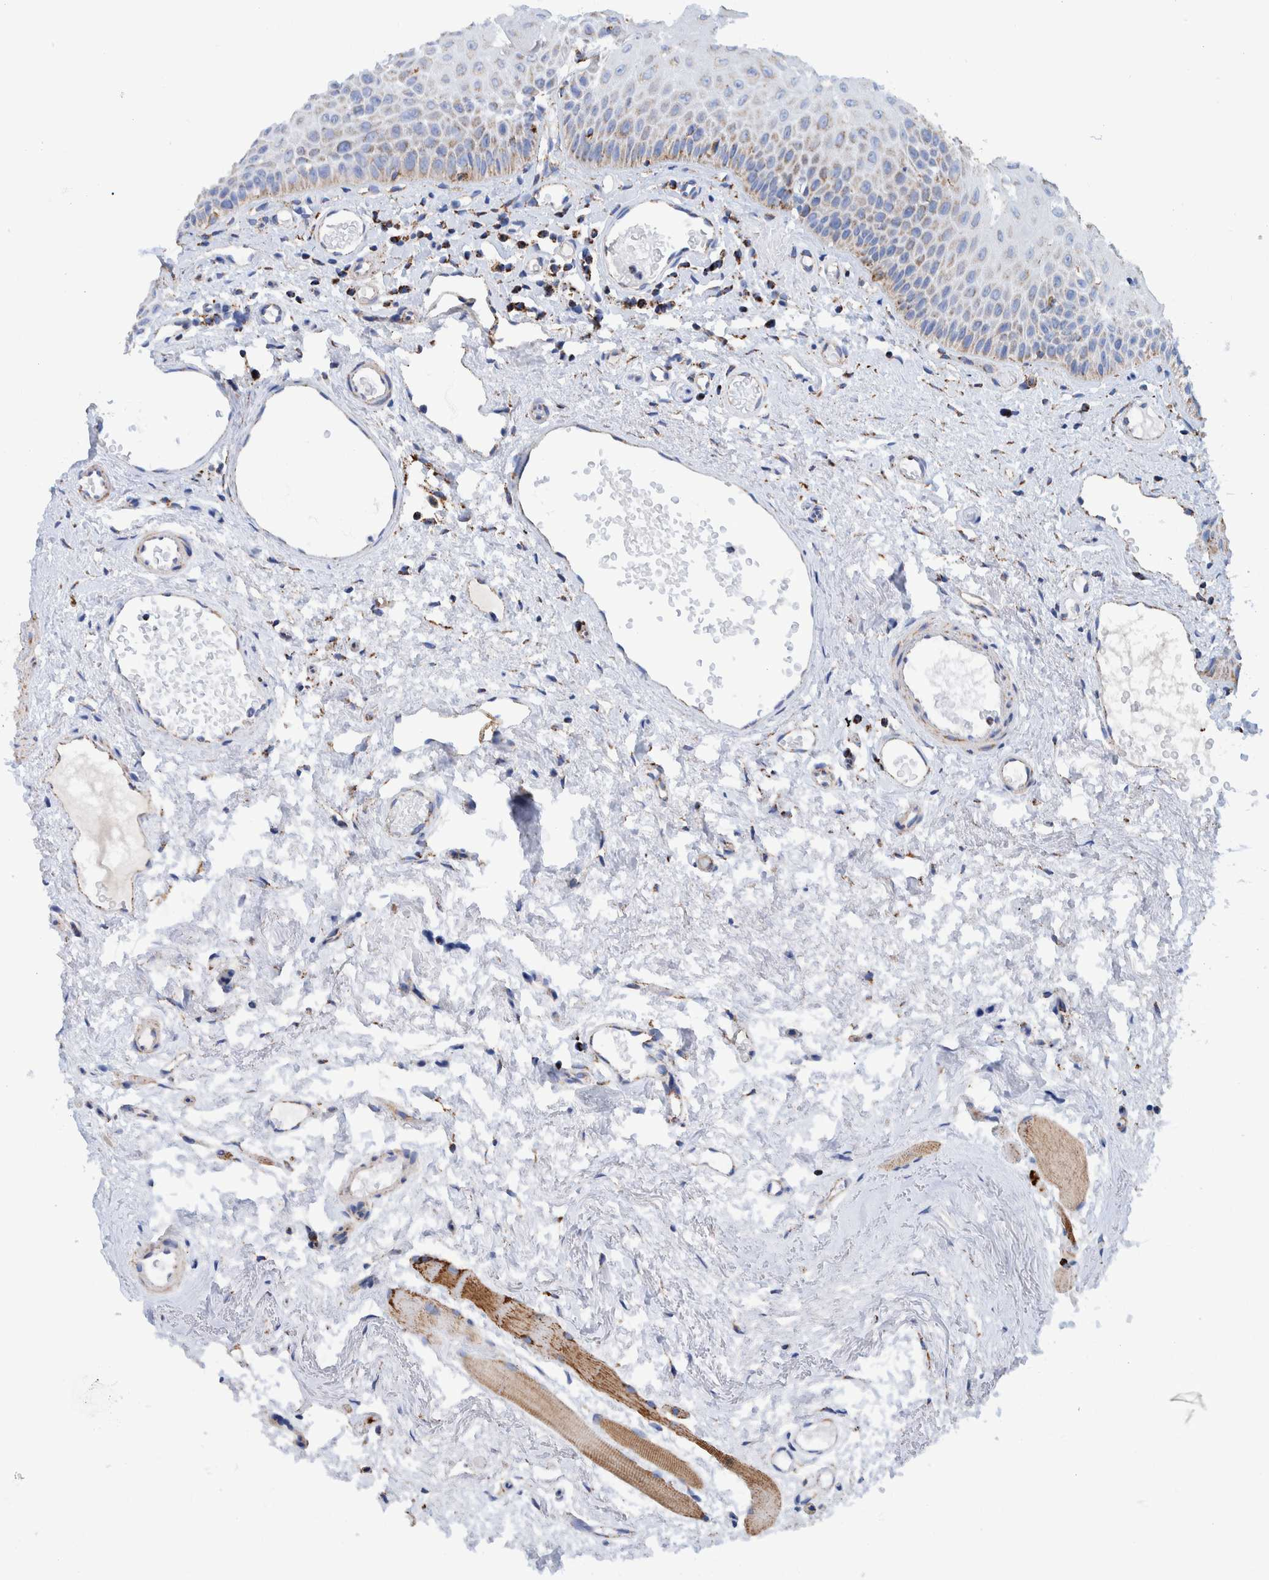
{"staining": {"intensity": "moderate", "quantity": "<25%", "location": "cytoplasmic/membranous"}, "tissue": "oral mucosa", "cell_type": "Squamous epithelial cells", "image_type": "normal", "snomed": [{"axis": "morphology", "description": "Normal tissue, NOS"}, {"axis": "topography", "description": "Skeletal muscle"}, {"axis": "topography", "description": "Oral tissue"}, {"axis": "topography", "description": "Peripheral nerve tissue"}], "caption": "A photomicrograph showing moderate cytoplasmic/membranous staining in about <25% of squamous epithelial cells in unremarkable oral mucosa, as visualized by brown immunohistochemical staining.", "gene": "DECR1", "patient": {"sex": "female", "age": 84}}